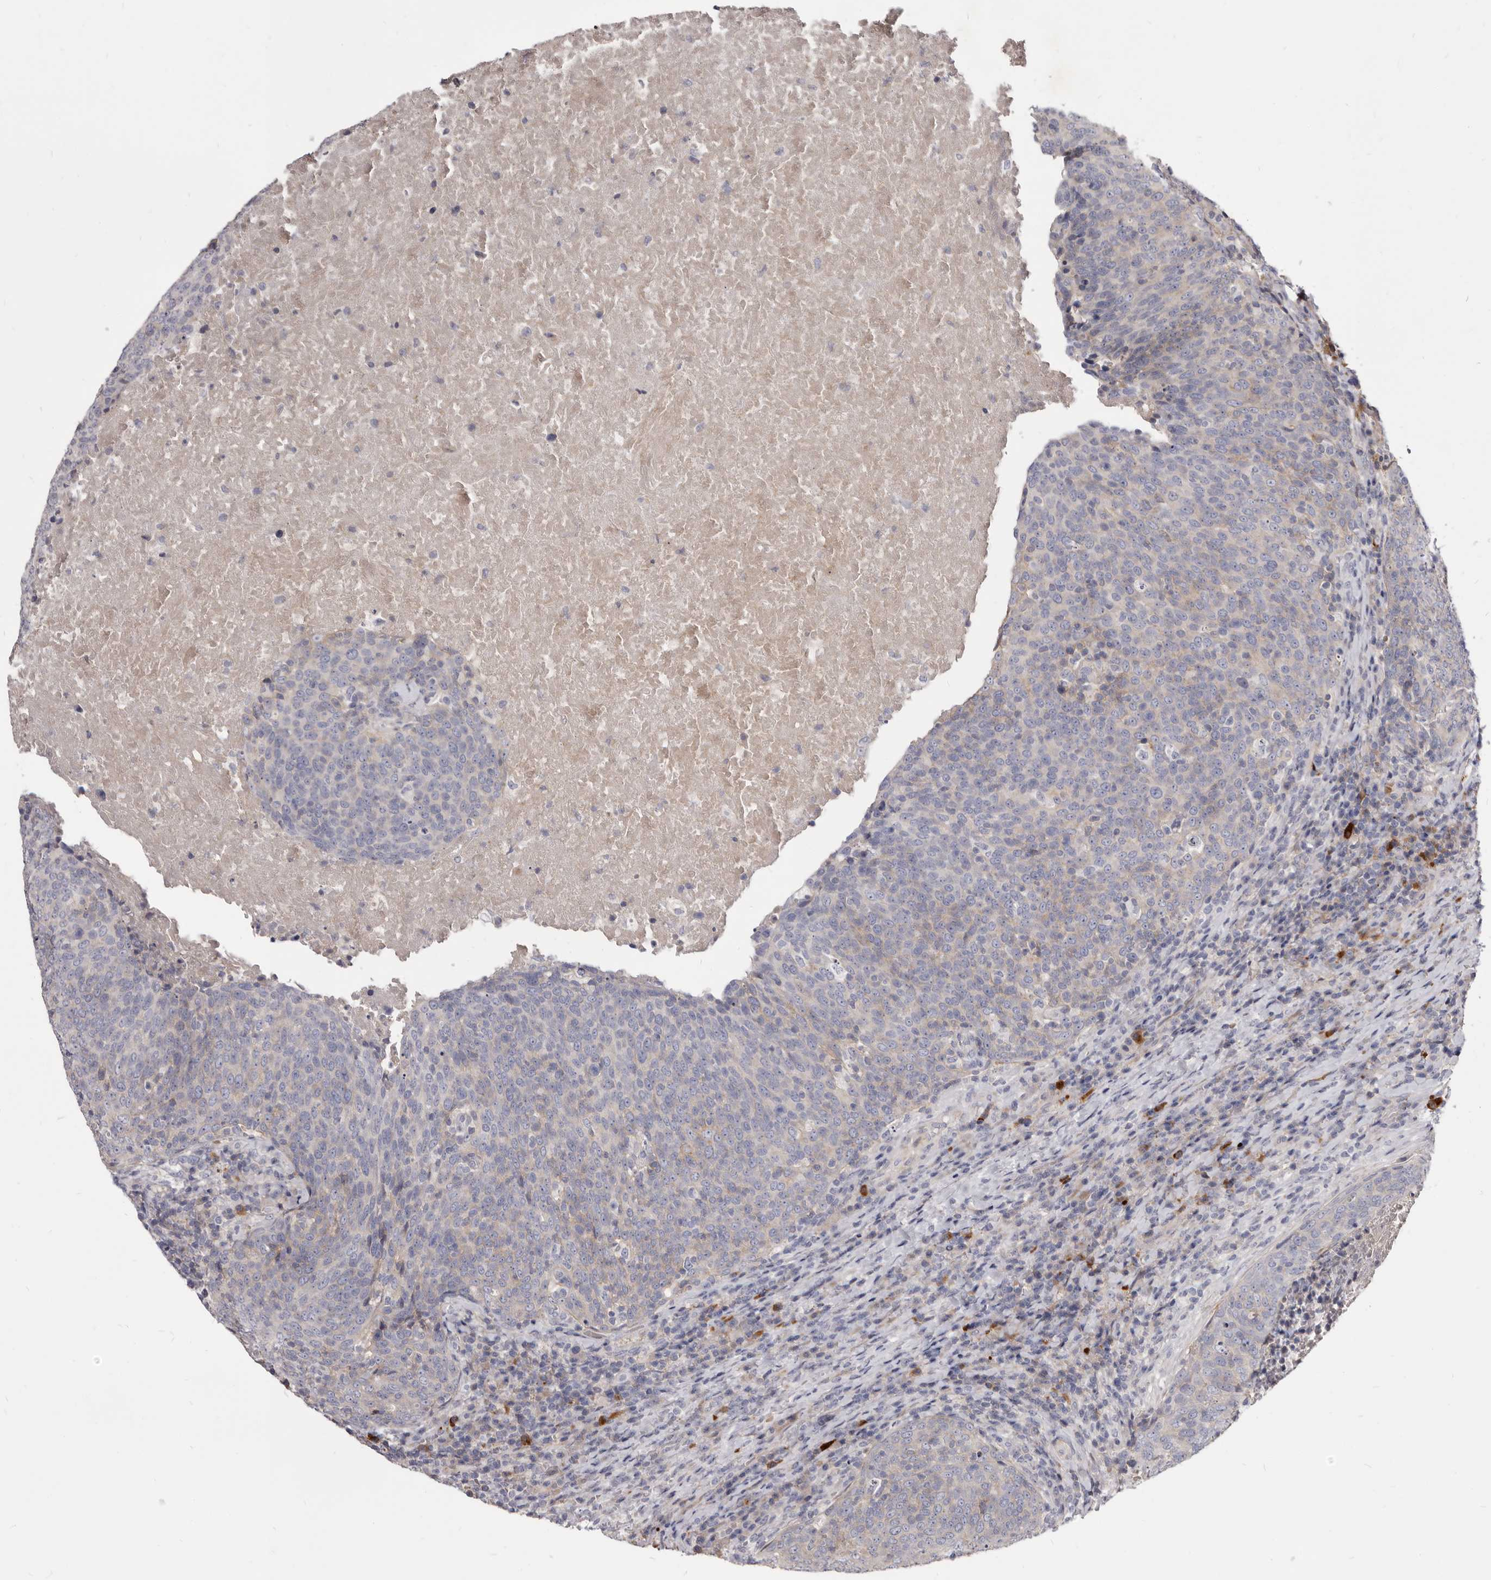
{"staining": {"intensity": "weak", "quantity": "<25%", "location": "cytoplasmic/membranous"}, "tissue": "head and neck cancer", "cell_type": "Tumor cells", "image_type": "cancer", "snomed": [{"axis": "morphology", "description": "Squamous cell carcinoma, NOS"}, {"axis": "morphology", "description": "Squamous cell carcinoma, metastatic, NOS"}, {"axis": "topography", "description": "Lymph node"}, {"axis": "topography", "description": "Head-Neck"}], "caption": "A histopathology image of head and neck cancer stained for a protein demonstrates no brown staining in tumor cells. (Brightfield microscopy of DAB (3,3'-diaminobenzidine) IHC at high magnification).", "gene": "FAS", "patient": {"sex": "male", "age": 62}}